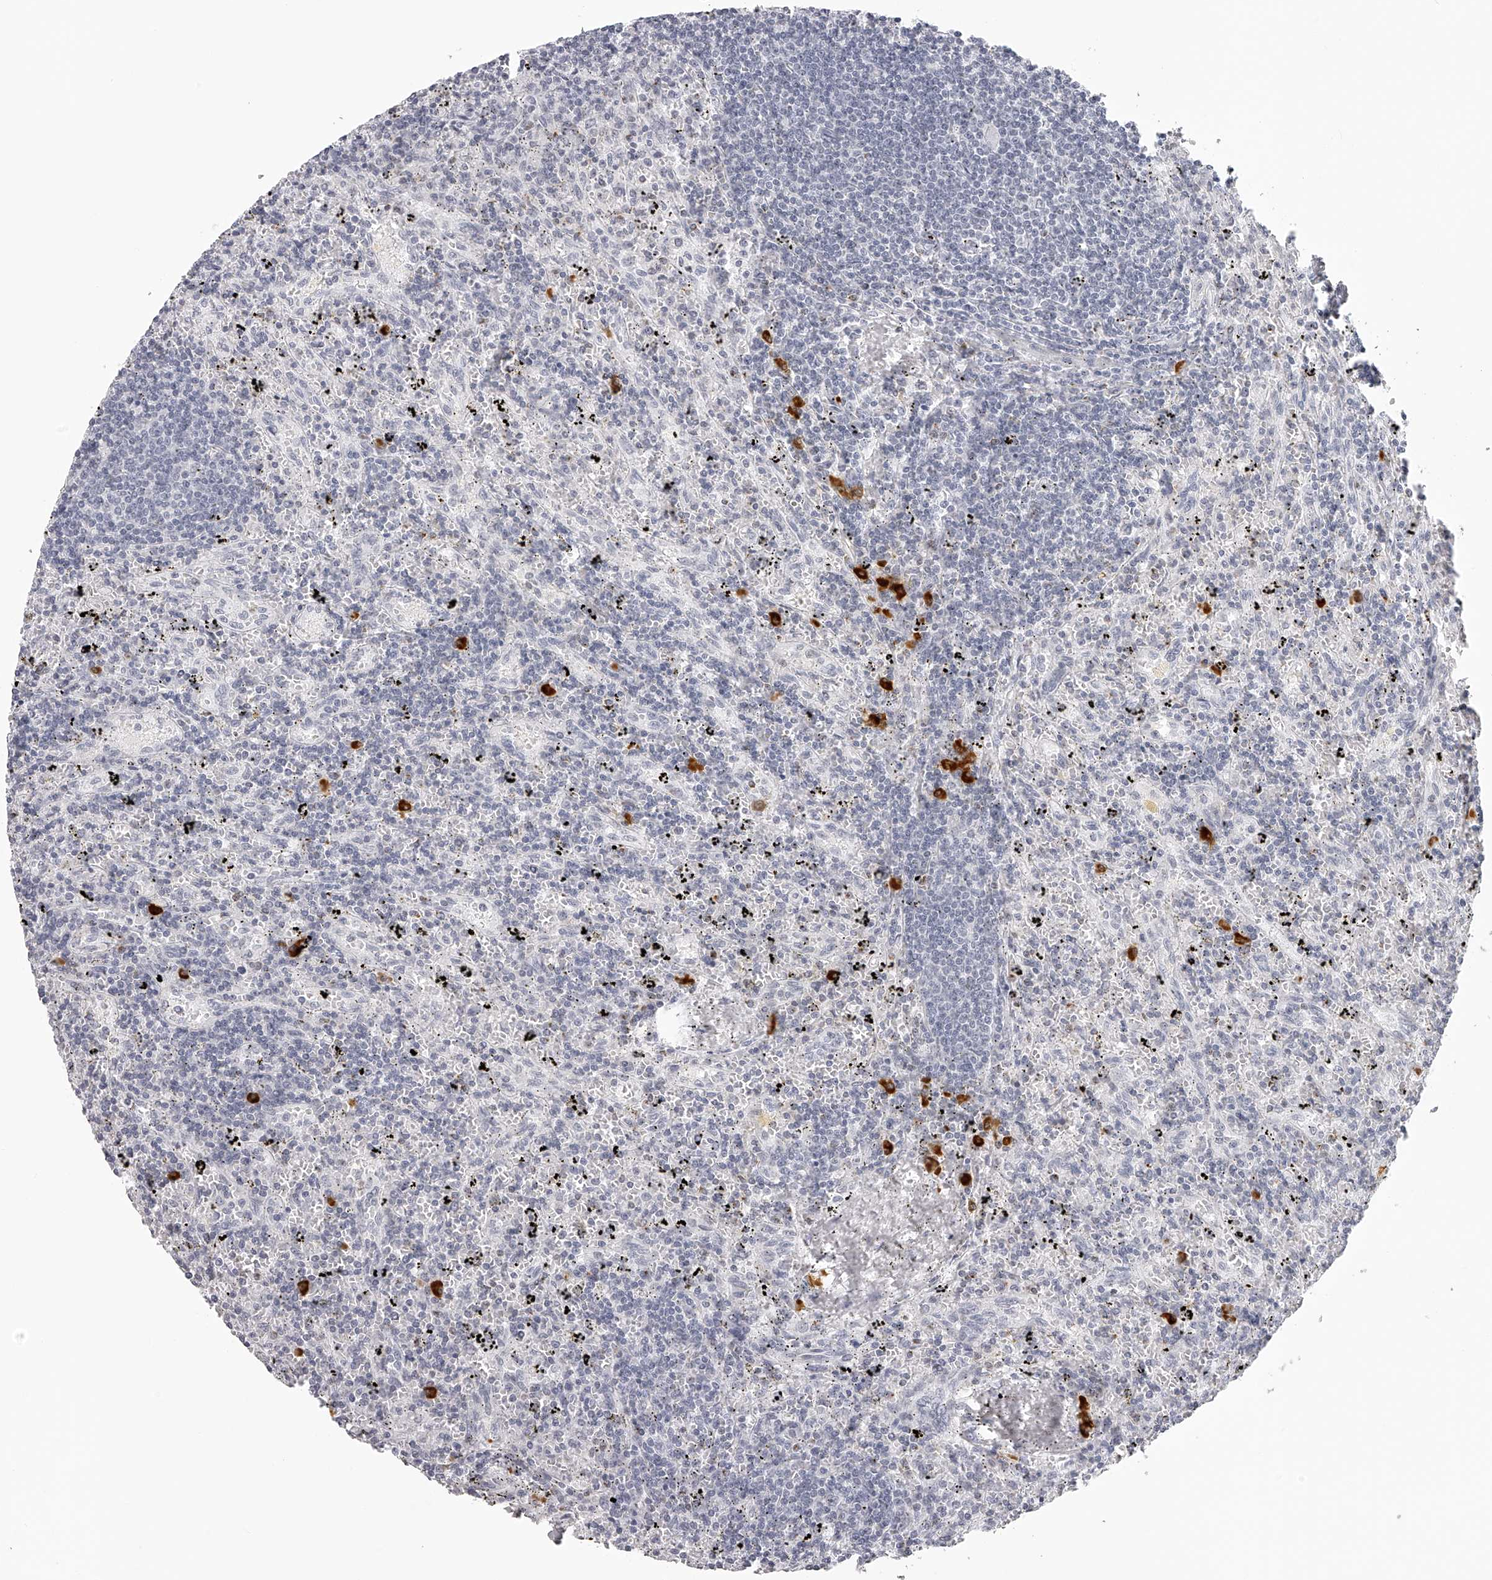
{"staining": {"intensity": "negative", "quantity": "none", "location": "none"}, "tissue": "lymphoma", "cell_type": "Tumor cells", "image_type": "cancer", "snomed": [{"axis": "morphology", "description": "Malignant lymphoma, non-Hodgkin's type, Low grade"}, {"axis": "topography", "description": "Spleen"}], "caption": "Human lymphoma stained for a protein using immunohistochemistry displays no positivity in tumor cells.", "gene": "SEC11C", "patient": {"sex": "male", "age": 76}}